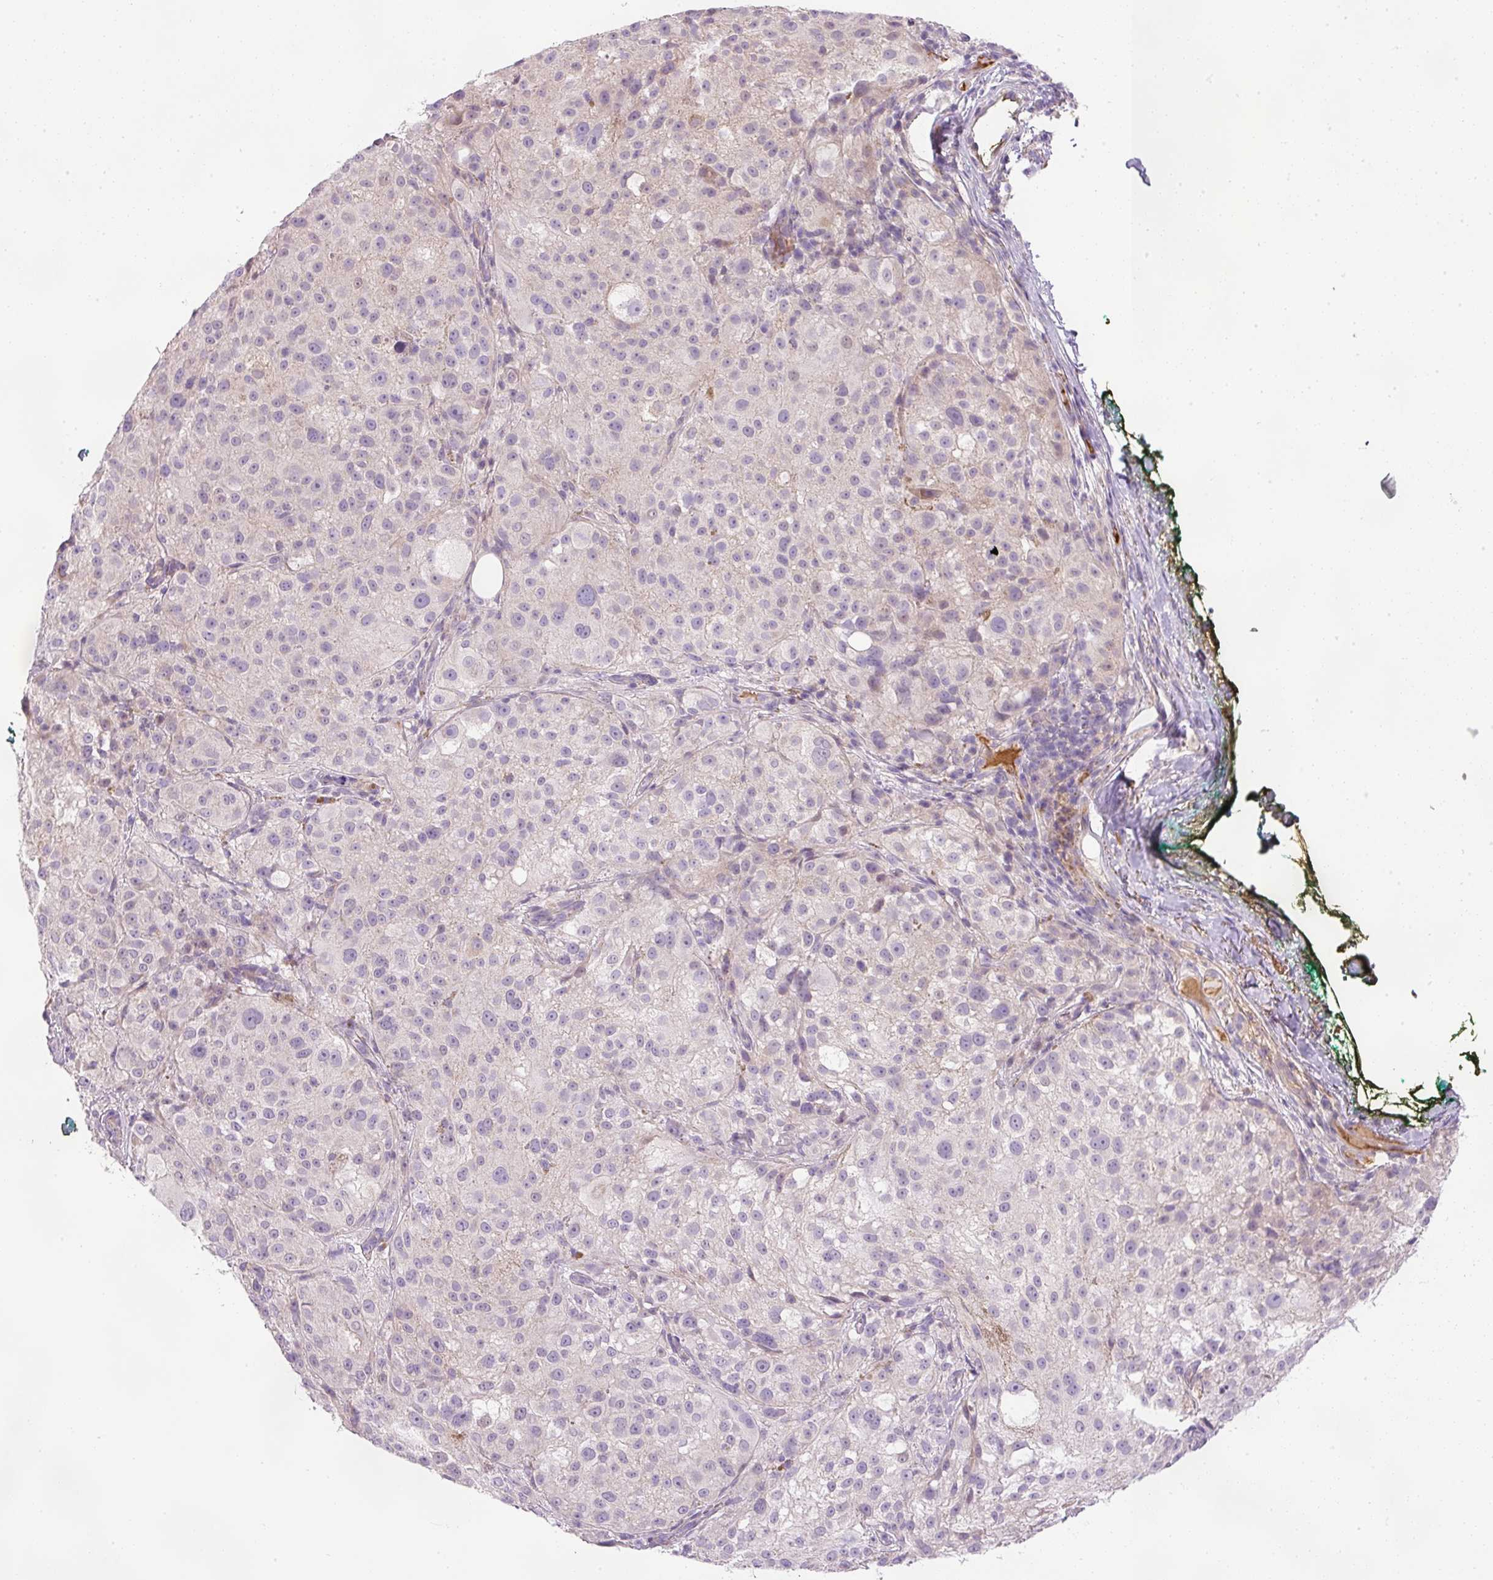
{"staining": {"intensity": "negative", "quantity": "none", "location": "none"}, "tissue": "melanoma", "cell_type": "Tumor cells", "image_type": "cancer", "snomed": [{"axis": "morphology", "description": "Necrosis, NOS"}, {"axis": "morphology", "description": "Malignant melanoma, NOS"}, {"axis": "topography", "description": "Skin"}], "caption": "A micrograph of human malignant melanoma is negative for staining in tumor cells.", "gene": "KPNA5", "patient": {"sex": "female", "age": 87}}